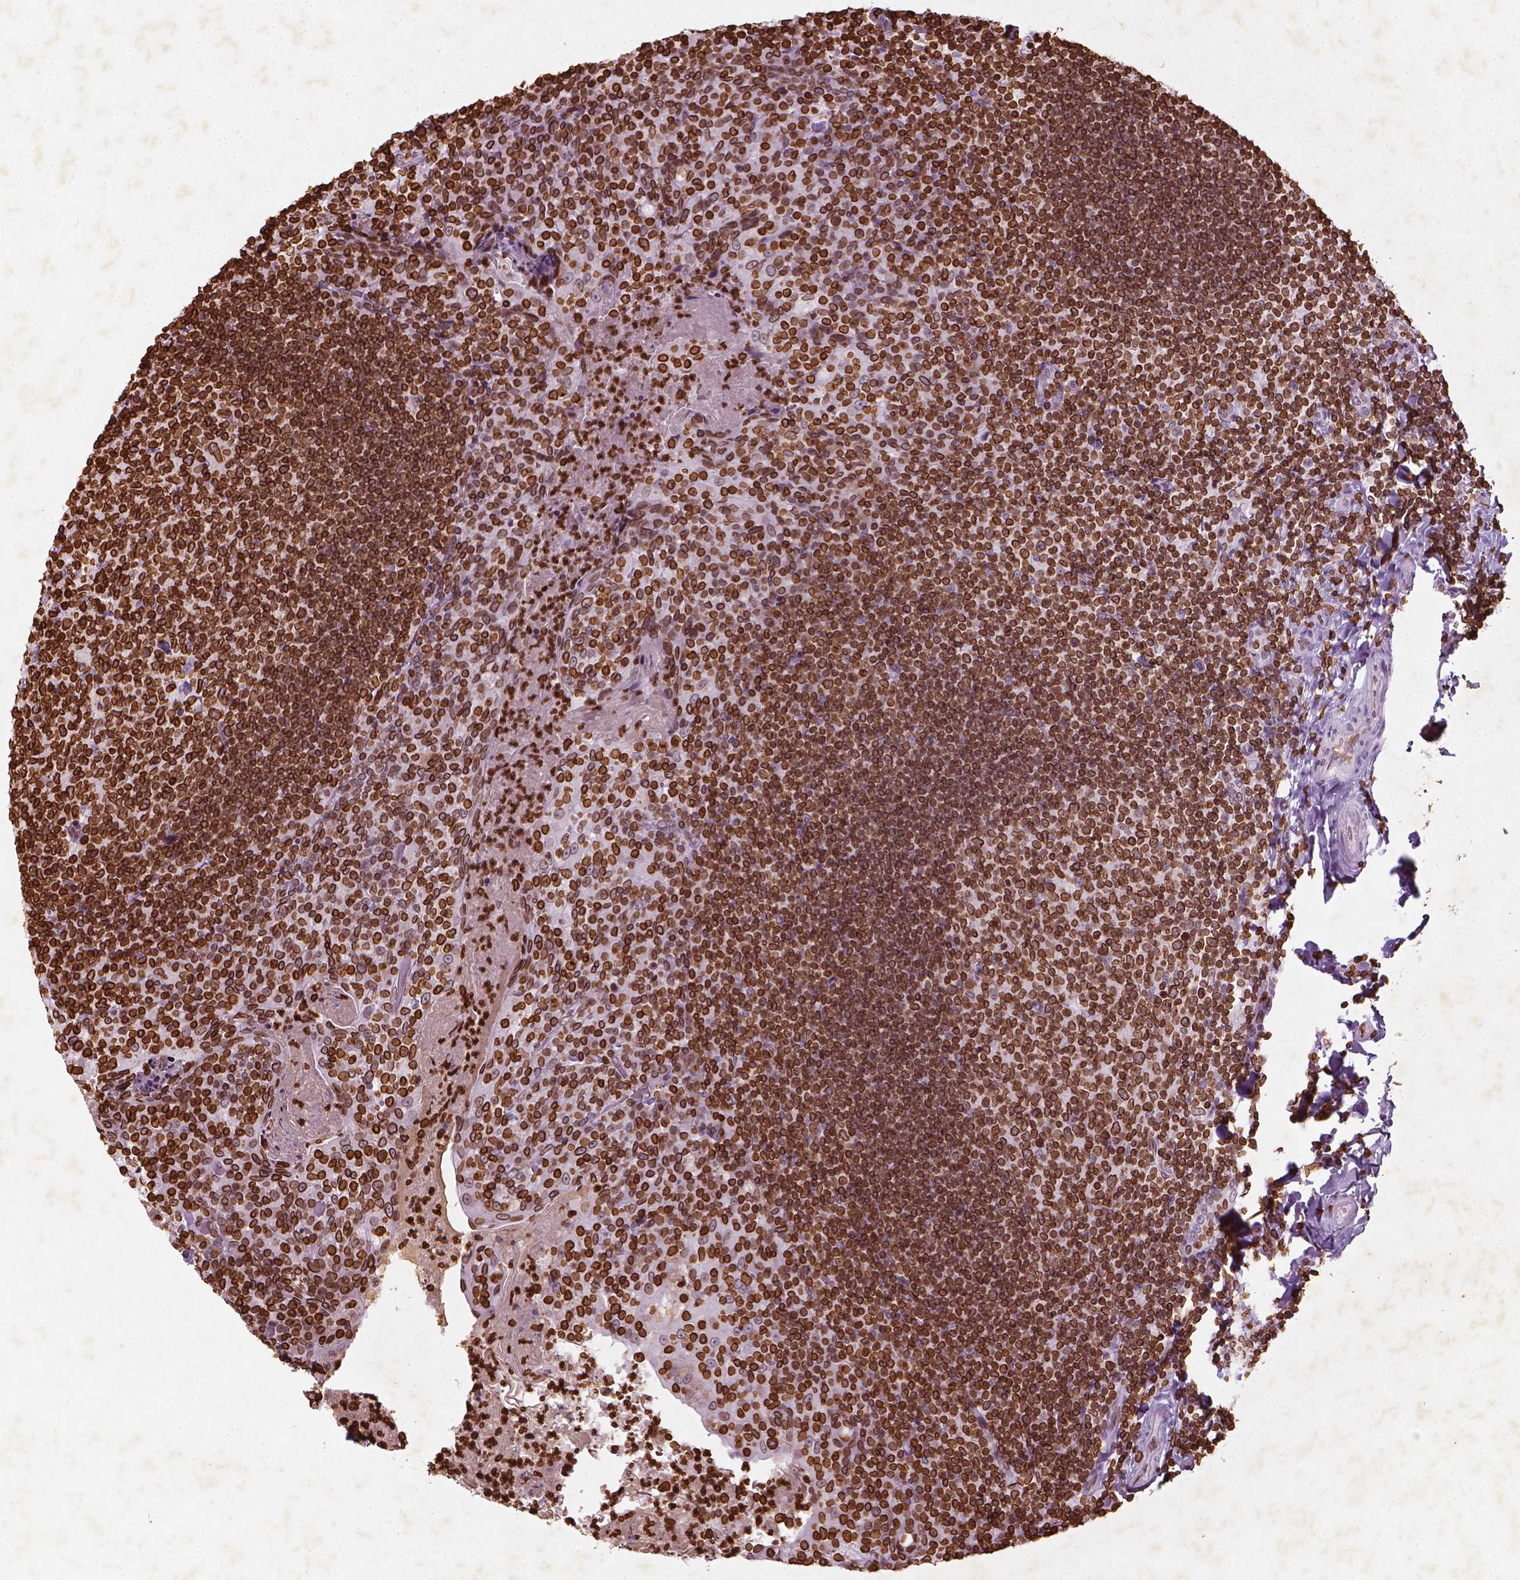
{"staining": {"intensity": "strong", "quantity": ">75%", "location": "cytoplasmic/membranous,nuclear"}, "tissue": "tonsil", "cell_type": "Germinal center cells", "image_type": "normal", "snomed": [{"axis": "morphology", "description": "Normal tissue, NOS"}, {"axis": "topography", "description": "Tonsil"}], "caption": "This micrograph demonstrates immunohistochemistry (IHC) staining of normal tonsil, with high strong cytoplasmic/membranous,nuclear staining in about >75% of germinal center cells.", "gene": "LMNB1", "patient": {"sex": "female", "age": 10}}